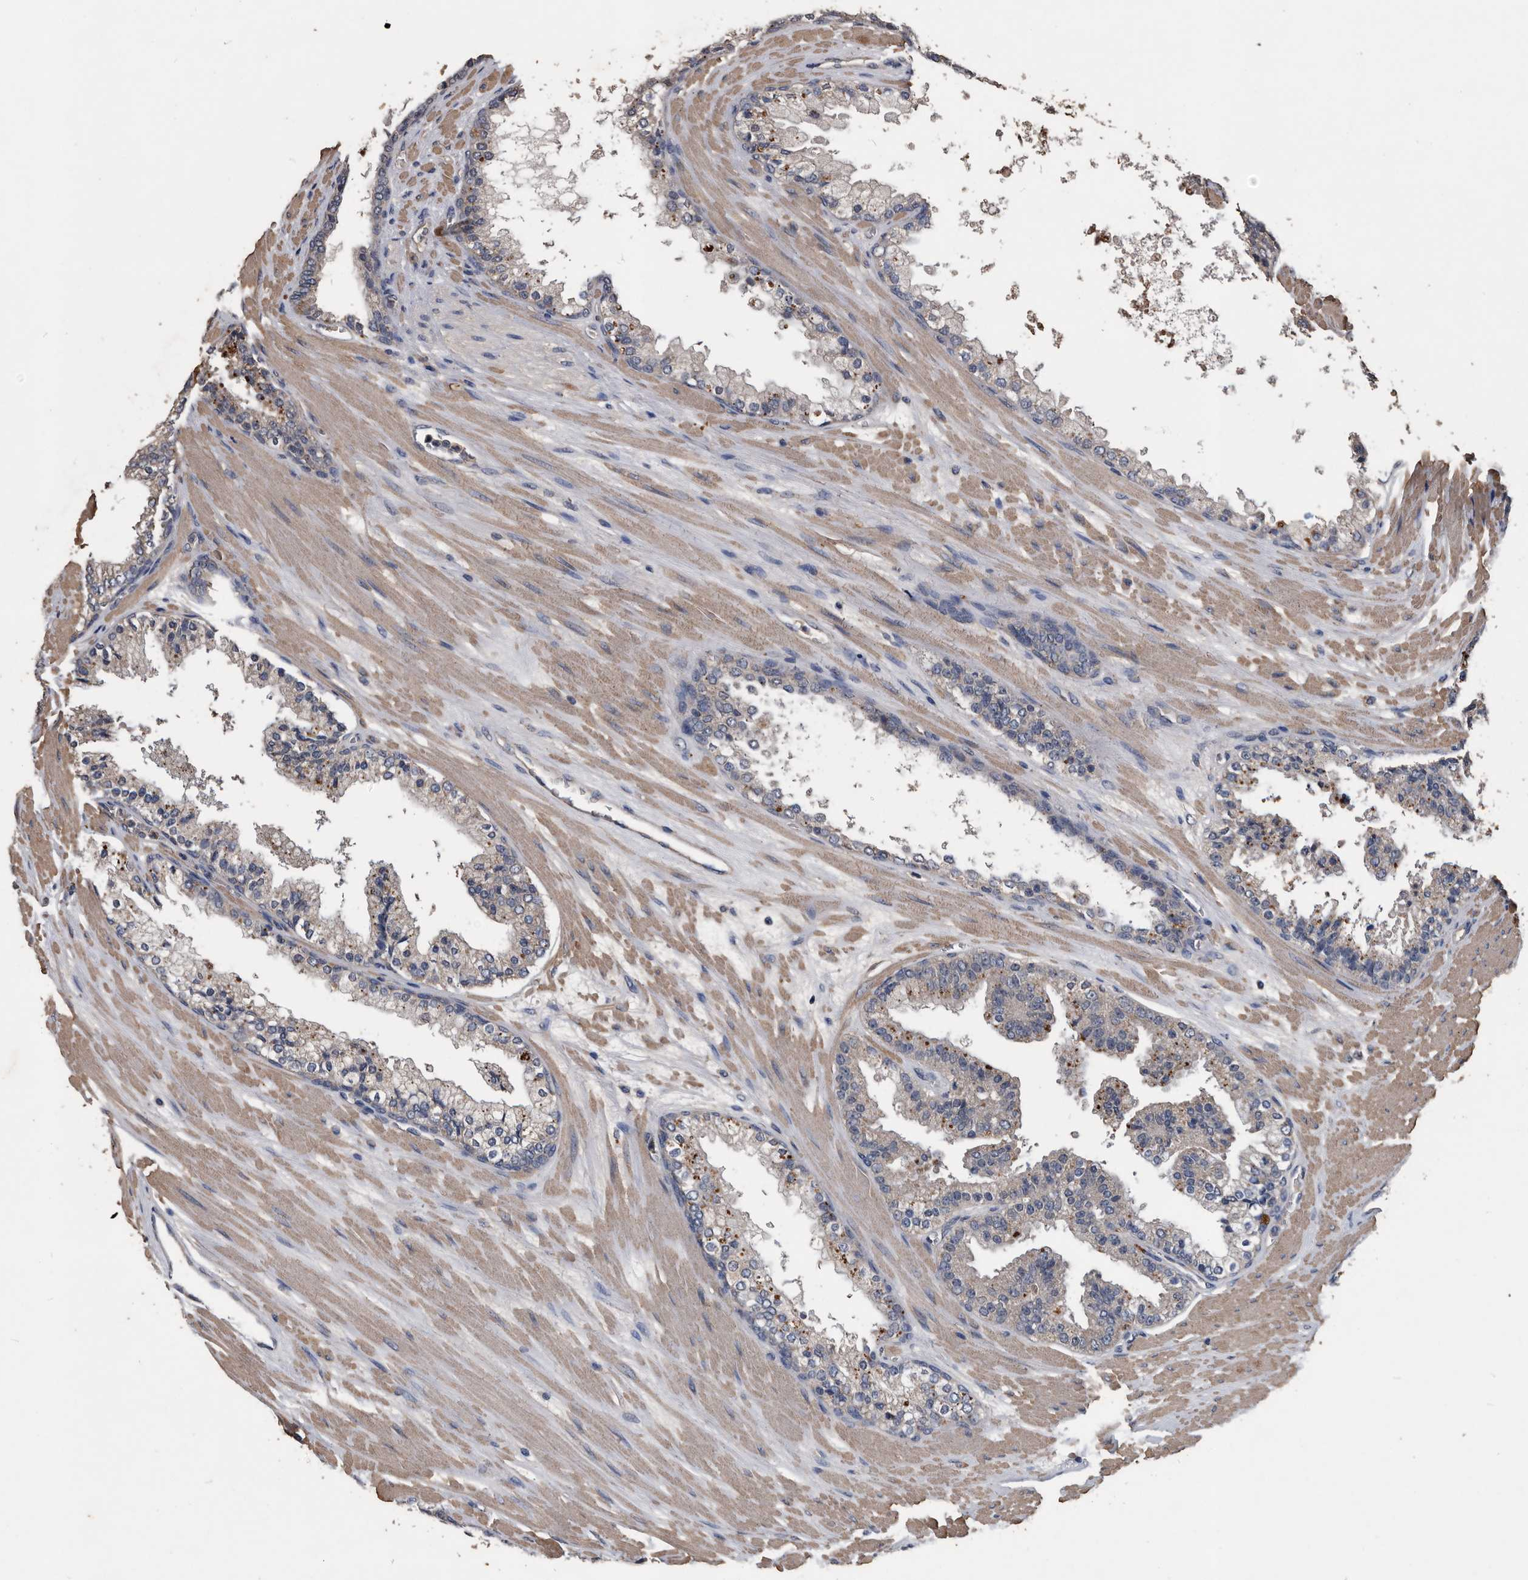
{"staining": {"intensity": "weak", "quantity": "<25%", "location": "cytoplasmic/membranous"}, "tissue": "prostate cancer", "cell_type": "Tumor cells", "image_type": "cancer", "snomed": [{"axis": "morphology", "description": "Adenocarcinoma, High grade"}, {"axis": "topography", "description": "Prostate"}], "caption": "Protein analysis of adenocarcinoma (high-grade) (prostate) reveals no significant expression in tumor cells.", "gene": "NRBP1", "patient": {"sex": "male", "age": 65}}